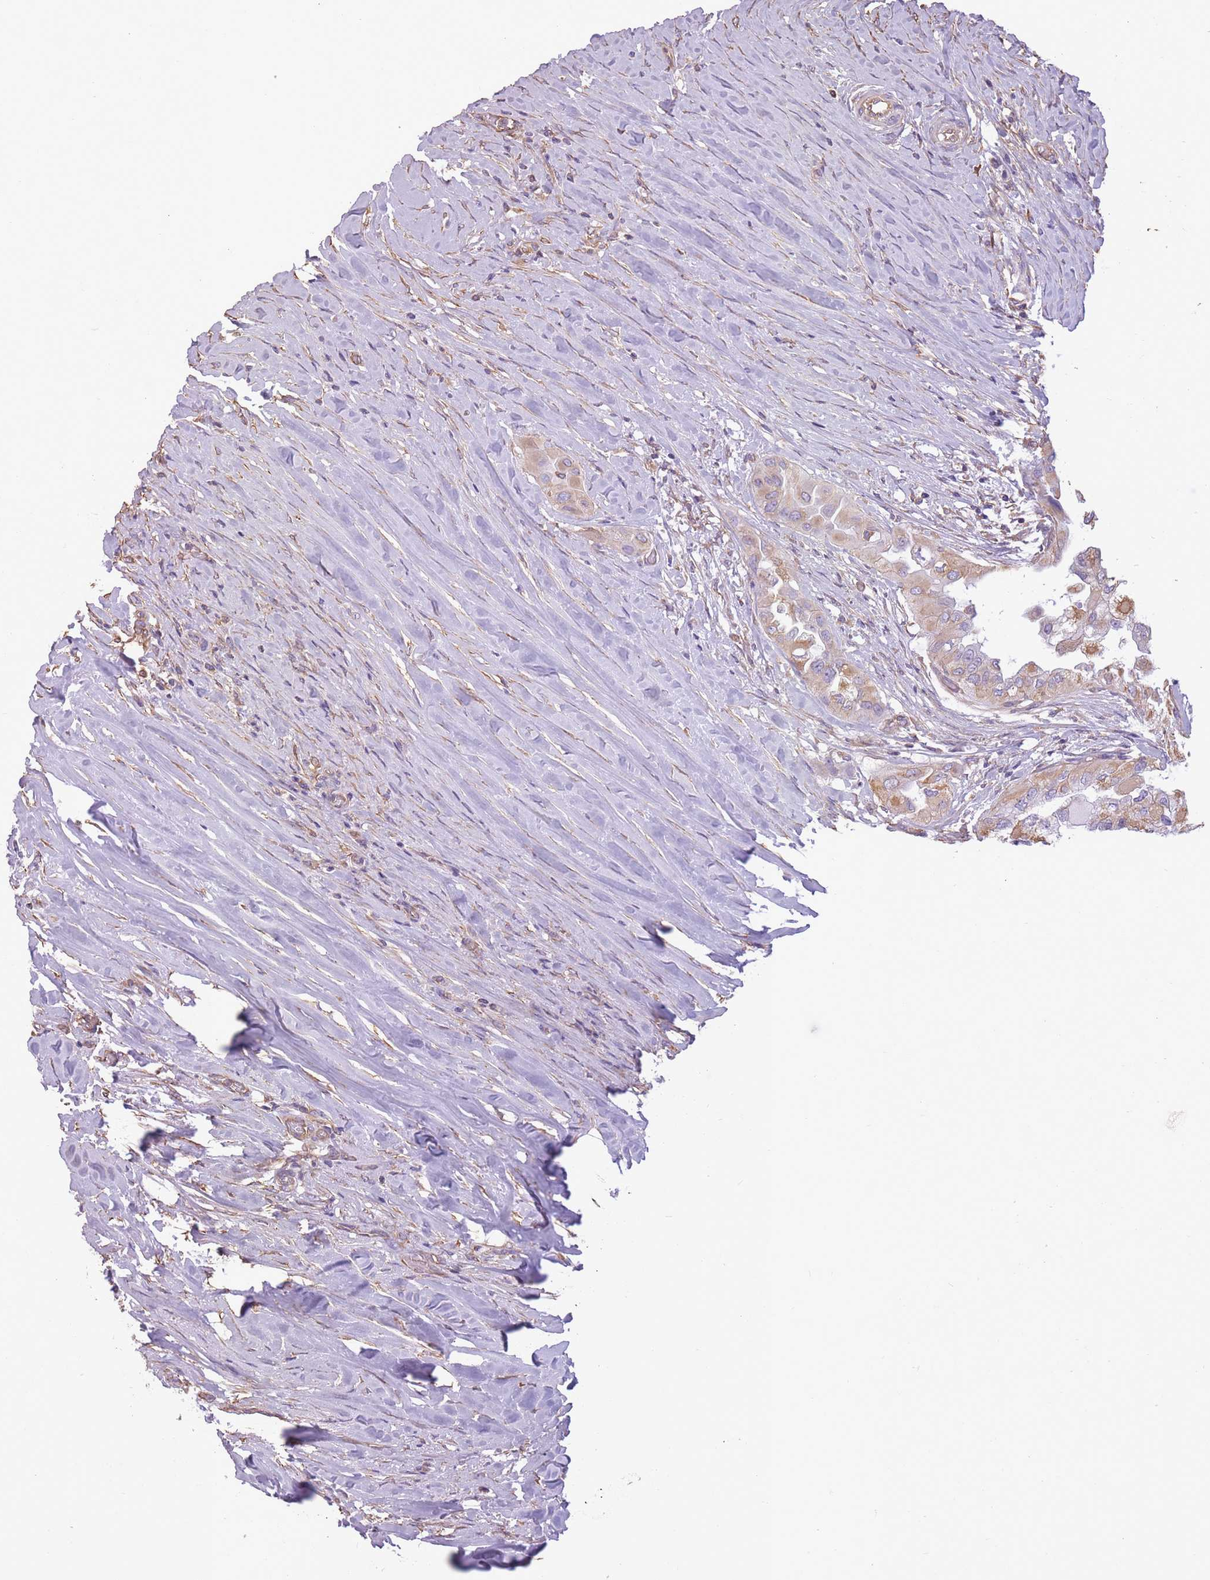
{"staining": {"intensity": "moderate", "quantity": ">75%", "location": "cytoplasmic/membranous"}, "tissue": "thyroid cancer", "cell_type": "Tumor cells", "image_type": "cancer", "snomed": [{"axis": "morphology", "description": "Papillary adenocarcinoma, NOS"}, {"axis": "topography", "description": "Thyroid gland"}], "caption": "IHC (DAB (3,3'-diaminobenzidine)) staining of human thyroid cancer reveals moderate cytoplasmic/membranous protein staining in about >75% of tumor cells. (brown staining indicates protein expression, while blue staining denotes nuclei).", "gene": "ADD1", "patient": {"sex": "female", "age": 59}}